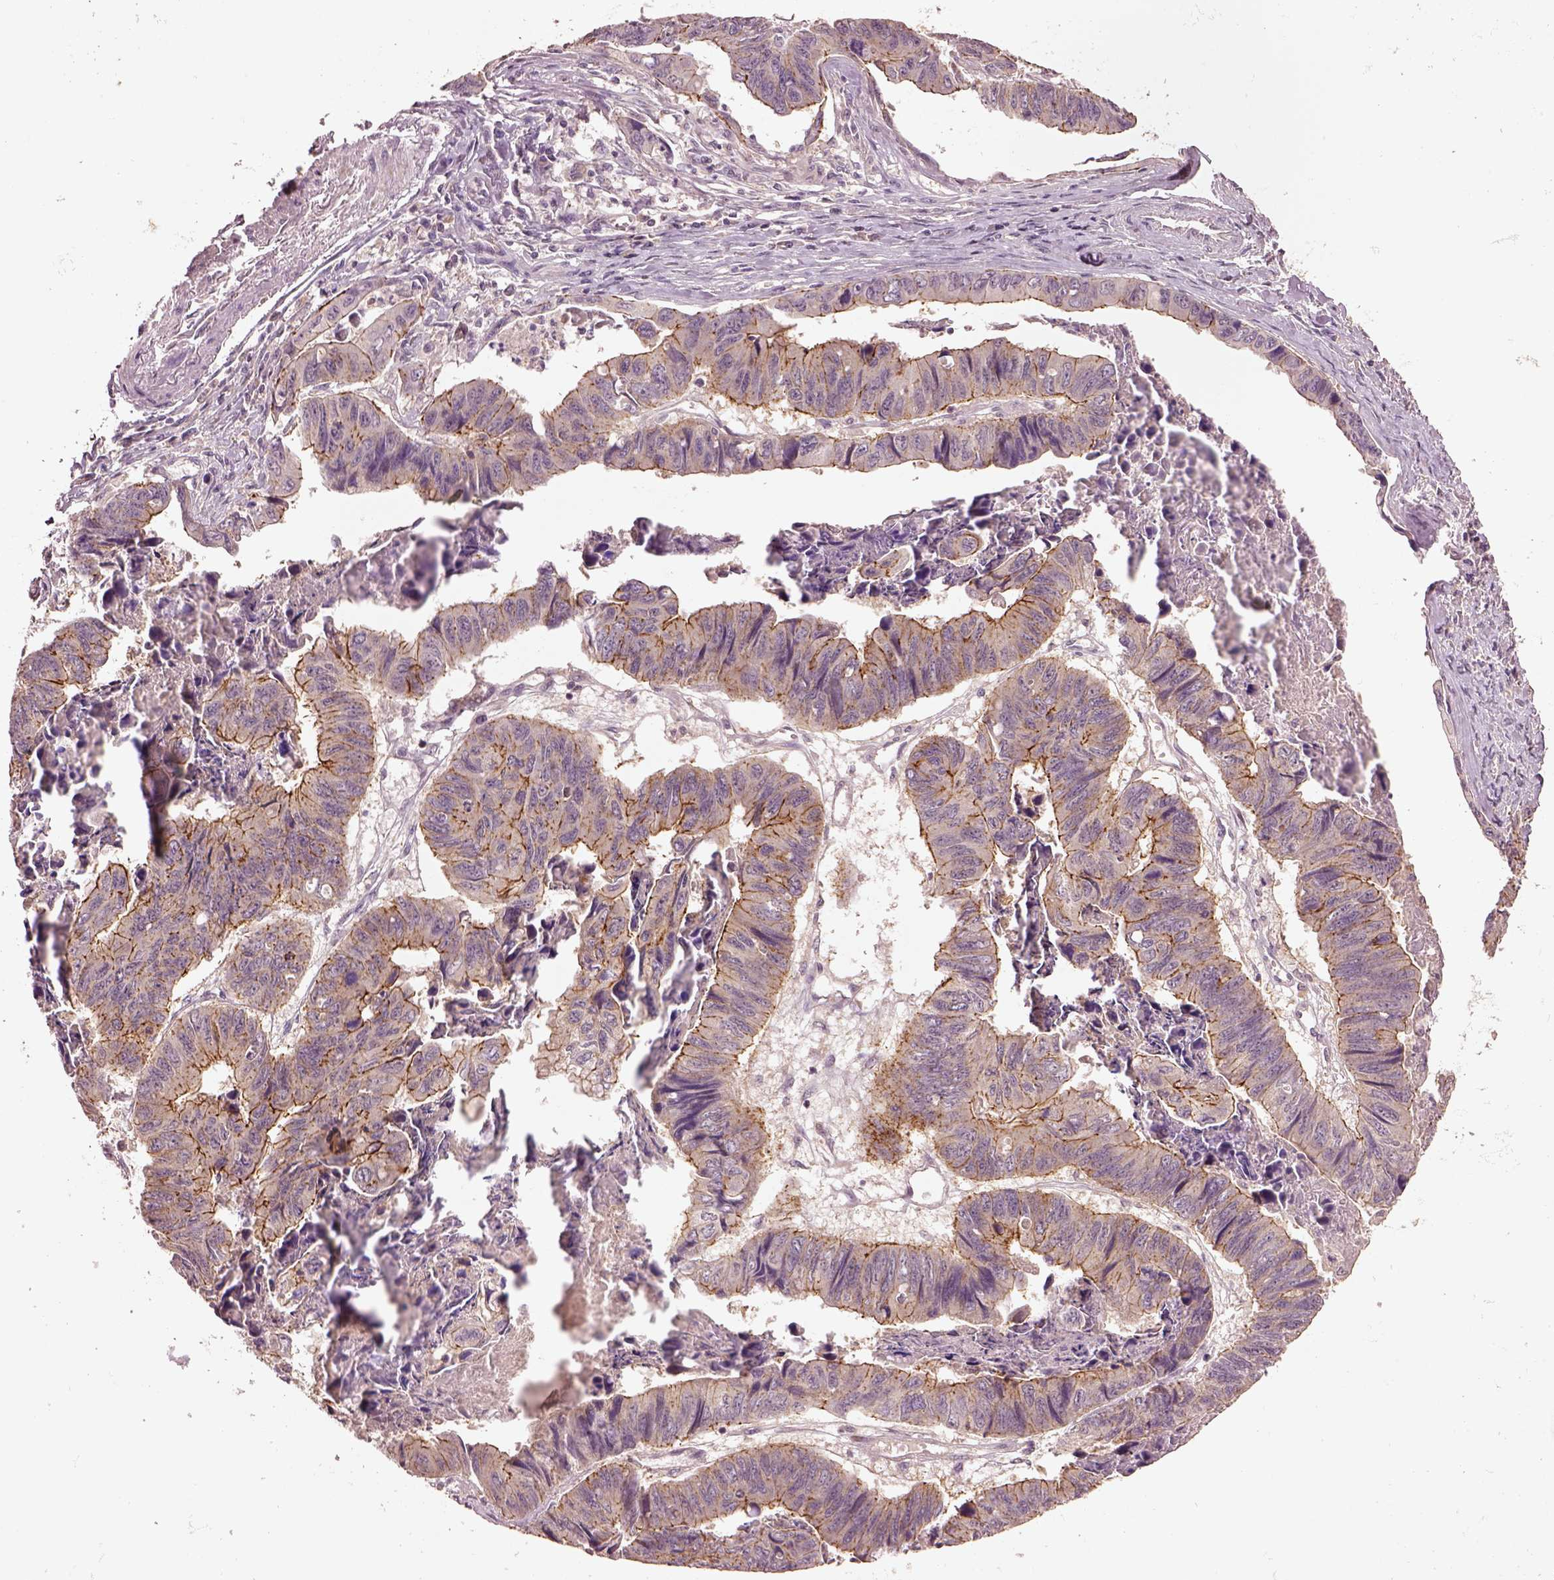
{"staining": {"intensity": "moderate", "quantity": "25%-75%", "location": "cytoplasmic/membranous"}, "tissue": "stomach cancer", "cell_type": "Tumor cells", "image_type": "cancer", "snomed": [{"axis": "morphology", "description": "Adenocarcinoma, NOS"}, {"axis": "topography", "description": "Stomach, lower"}], "caption": "This photomicrograph exhibits IHC staining of human stomach cancer, with medium moderate cytoplasmic/membranous positivity in about 25%-75% of tumor cells.", "gene": "MTHFS", "patient": {"sex": "male", "age": 77}}